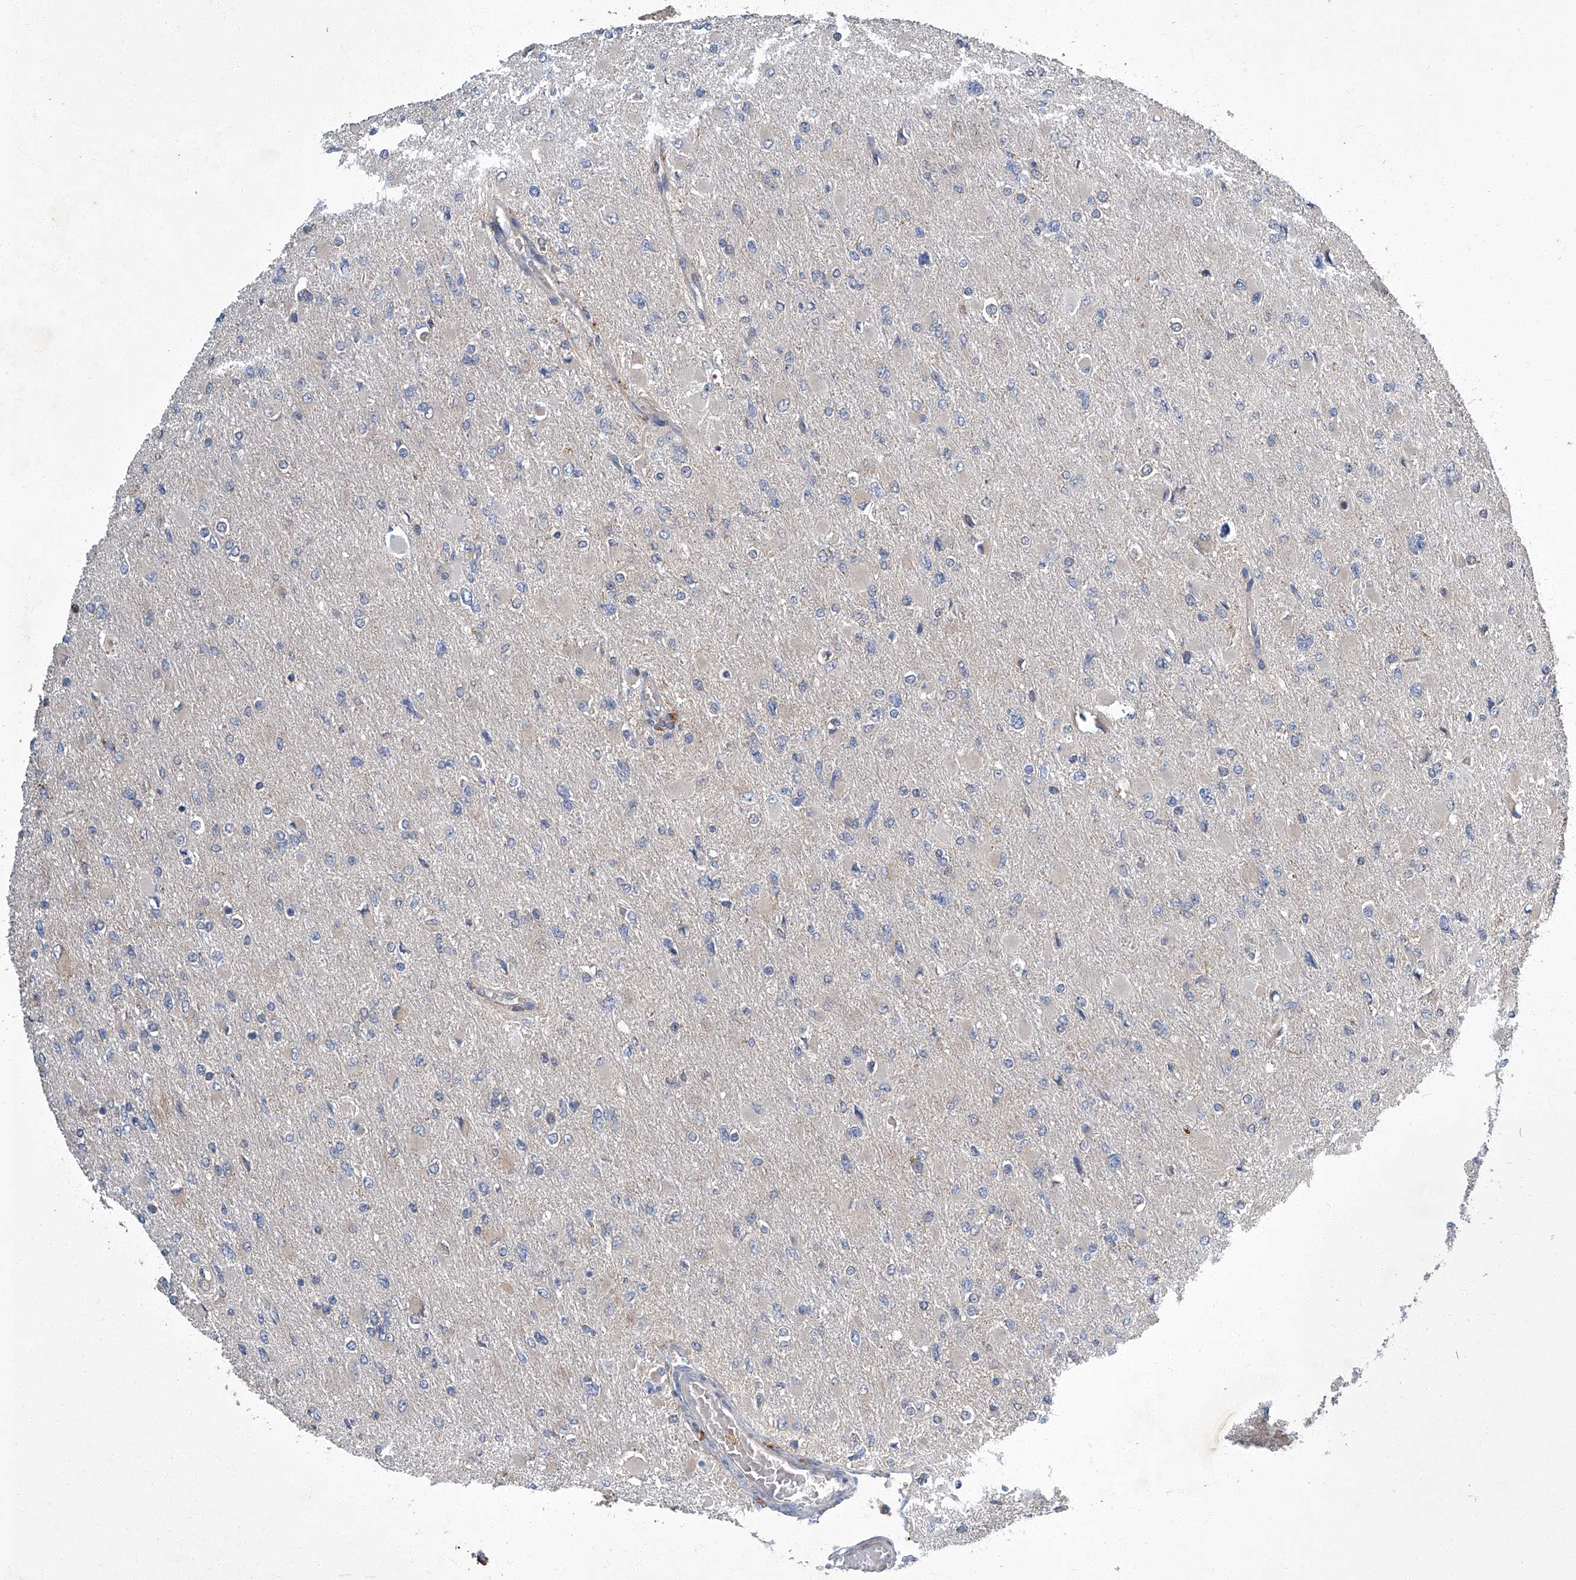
{"staining": {"intensity": "negative", "quantity": "none", "location": "none"}, "tissue": "glioma", "cell_type": "Tumor cells", "image_type": "cancer", "snomed": [{"axis": "morphology", "description": "Glioma, malignant, High grade"}, {"axis": "topography", "description": "Cerebral cortex"}], "caption": "Immunohistochemical staining of malignant glioma (high-grade) exhibits no significant positivity in tumor cells.", "gene": "TNFRSF13B", "patient": {"sex": "female", "age": 36}}